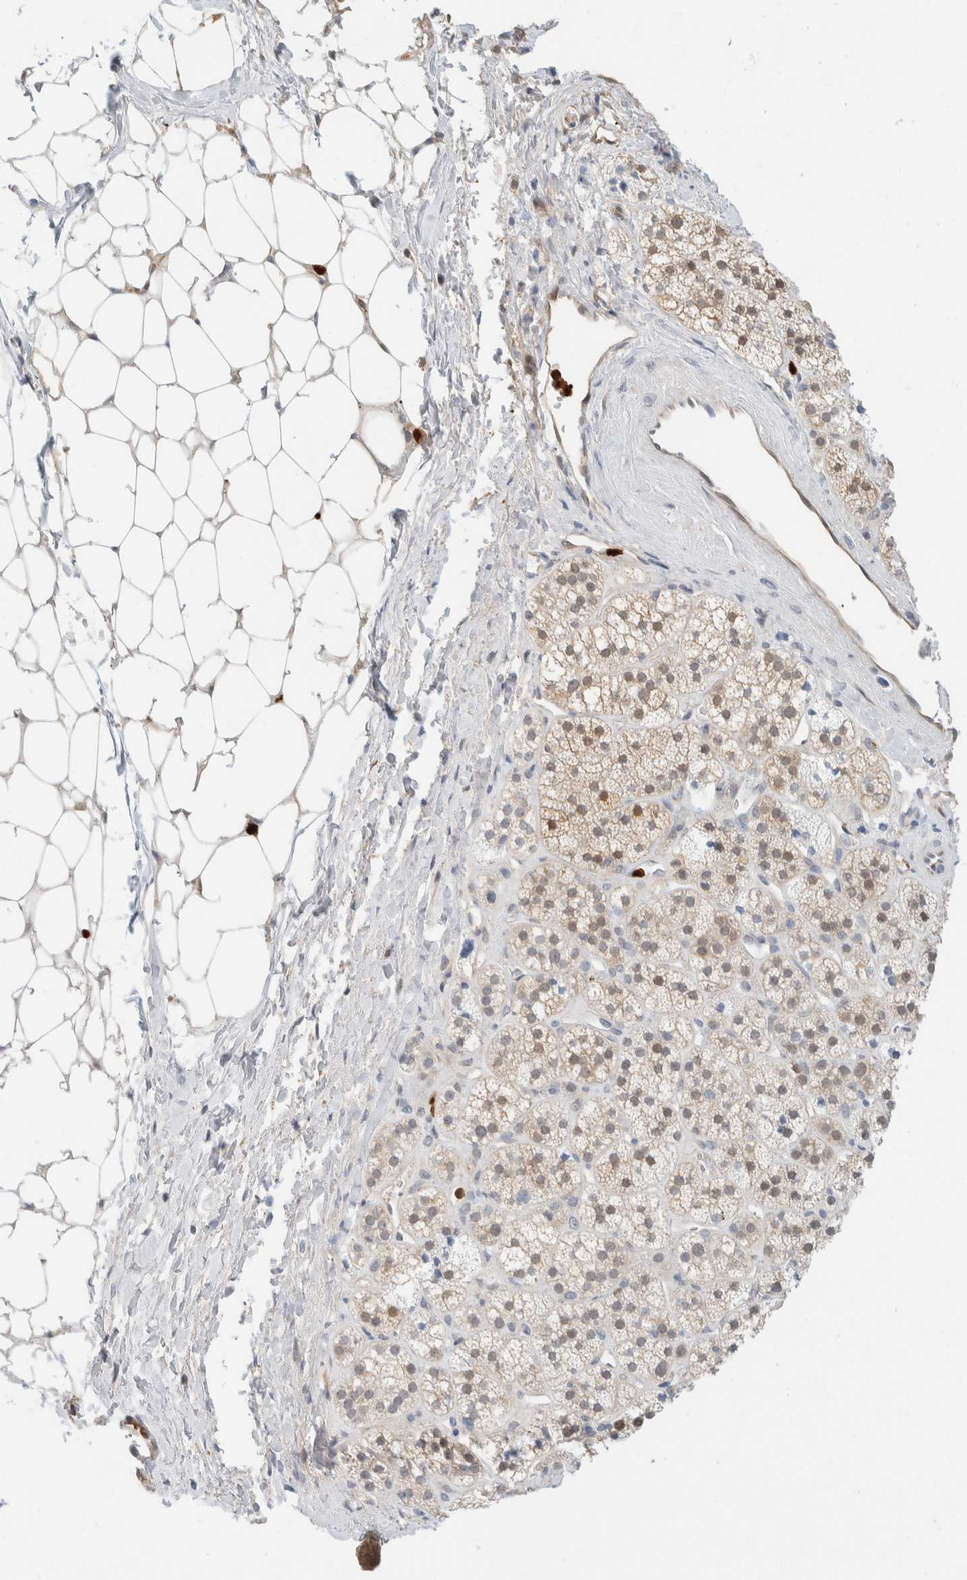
{"staining": {"intensity": "moderate", "quantity": "25%-75%", "location": "cytoplasmic/membranous,nuclear"}, "tissue": "adrenal gland", "cell_type": "Glandular cells", "image_type": "normal", "snomed": [{"axis": "morphology", "description": "Normal tissue, NOS"}, {"axis": "topography", "description": "Adrenal gland"}], "caption": "Brown immunohistochemical staining in unremarkable human adrenal gland shows moderate cytoplasmic/membranous,nuclear expression in about 25%-75% of glandular cells.", "gene": "SETD4", "patient": {"sex": "male", "age": 56}}